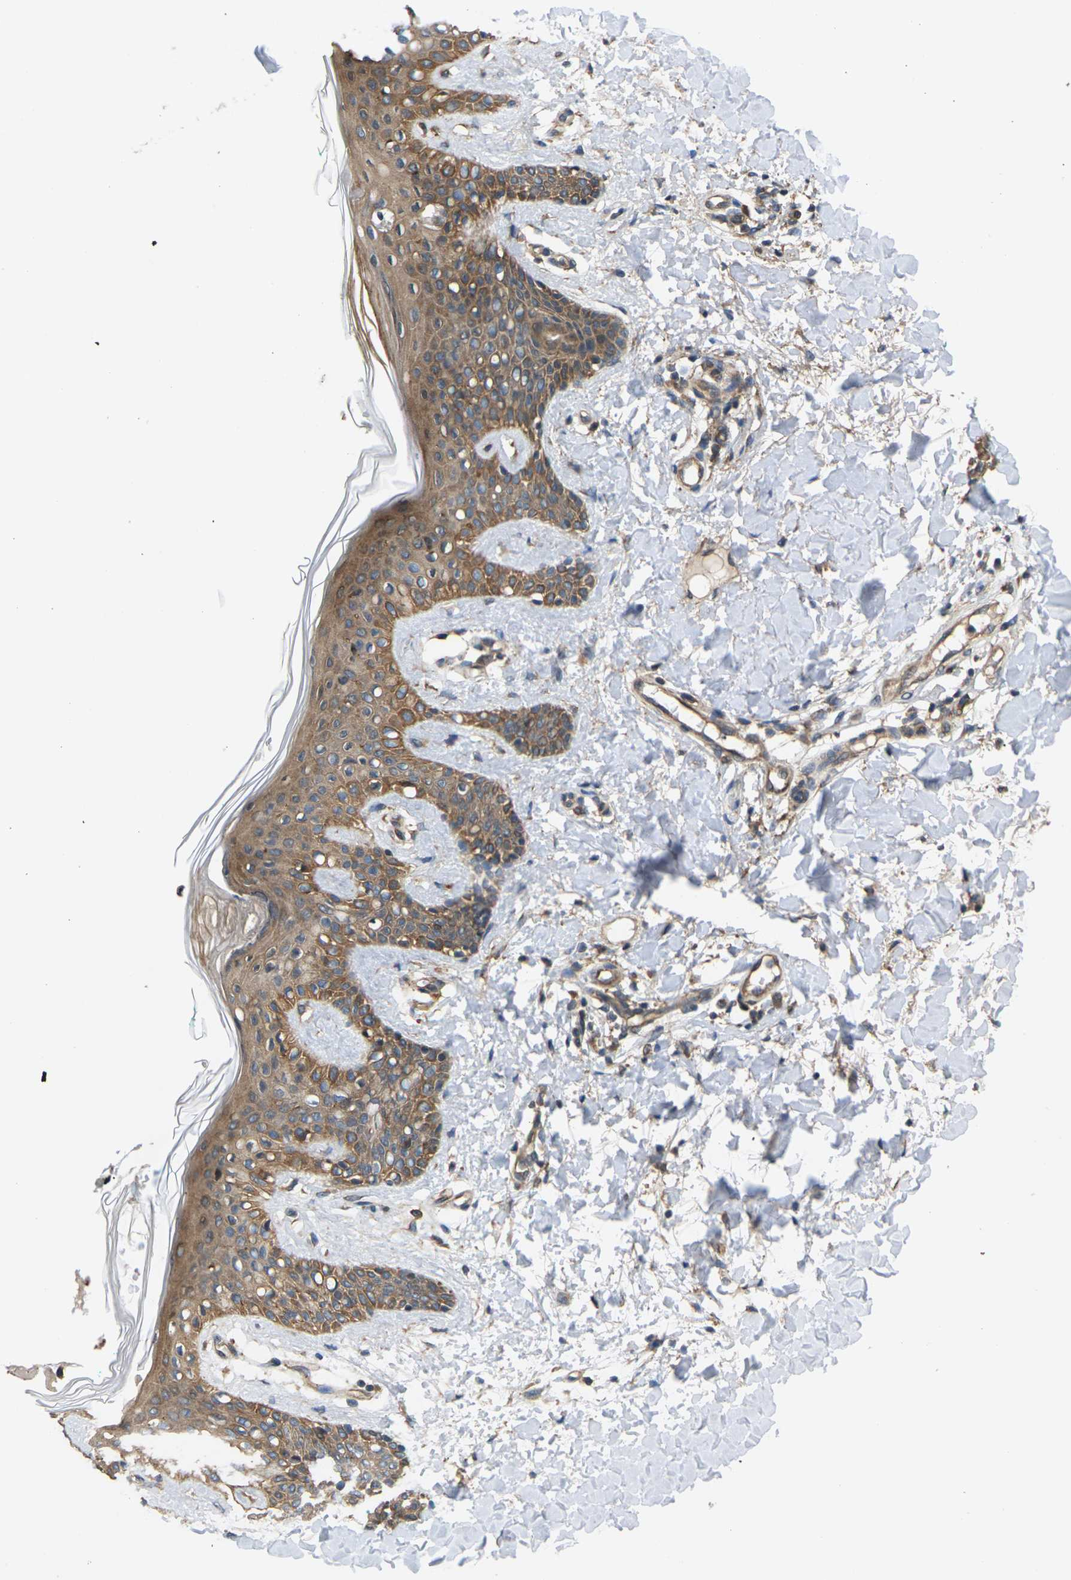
{"staining": {"intensity": "moderate", "quantity": ">75%", "location": "cytoplasmic/membranous"}, "tissue": "skin", "cell_type": "Fibroblasts", "image_type": "normal", "snomed": [{"axis": "morphology", "description": "Normal tissue, NOS"}, {"axis": "topography", "description": "Skin"}], "caption": "Skin stained with DAB IHC exhibits medium levels of moderate cytoplasmic/membranous staining in about >75% of fibroblasts.", "gene": "NRAS", "patient": {"sex": "male", "age": 16}}